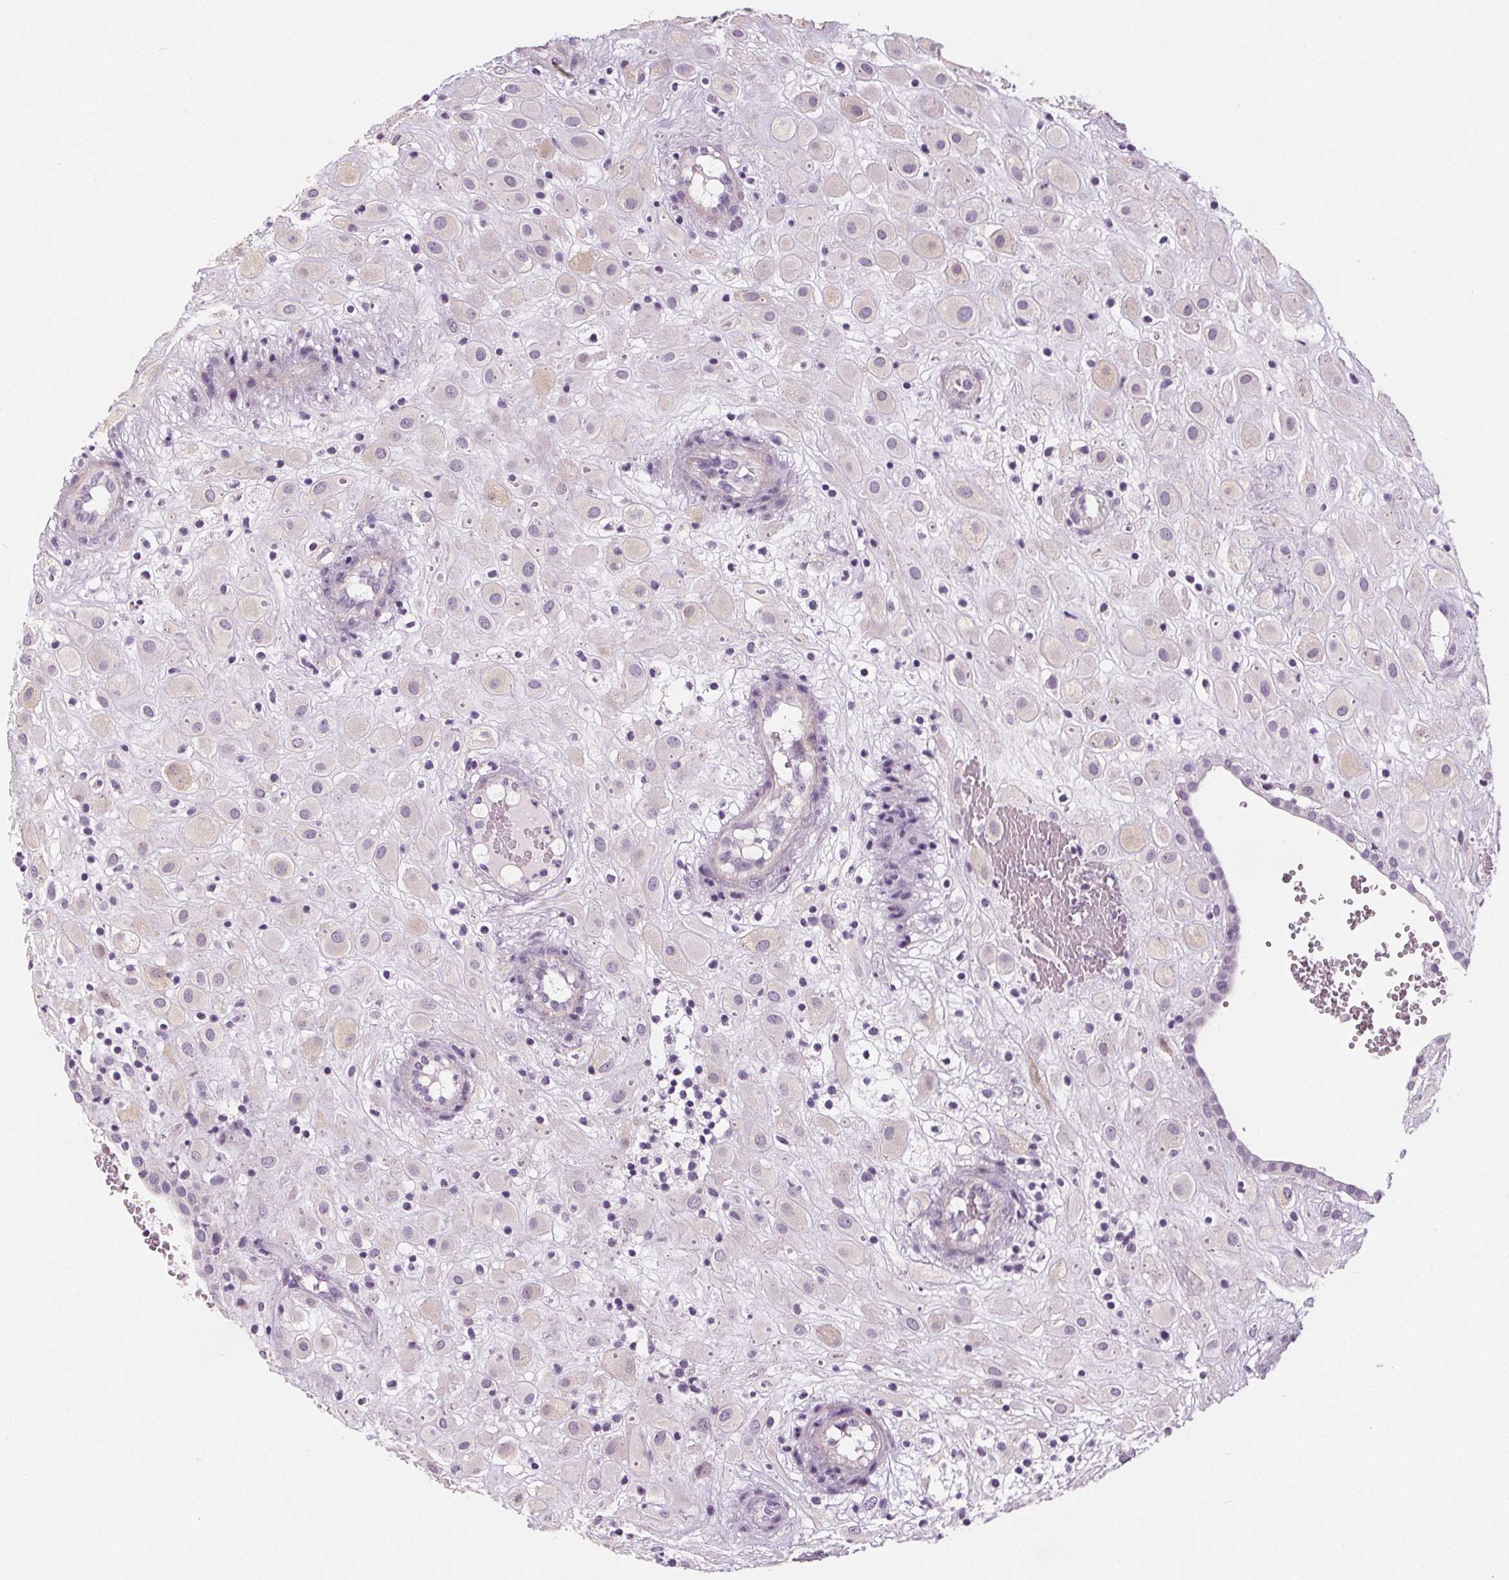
{"staining": {"intensity": "negative", "quantity": "none", "location": "none"}, "tissue": "placenta", "cell_type": "Decidual cells", "image_type": "normal", "snomed": [{"axis": "morphology", "description": "Normal tissue, NOS"}, {"axis": "topography", "description": "Placenta"}], "caption": "DAB (3,3'-diaminobenzidine) immunohistochemical staining of benign human placenta shows no significant expression in decidual cells. (DAB (3,3'-diaminobenzidine) IHC with hematoxylin counter stain).", "gene": "SLC5A12", "patient": {"sex": "female", "age": 24}}